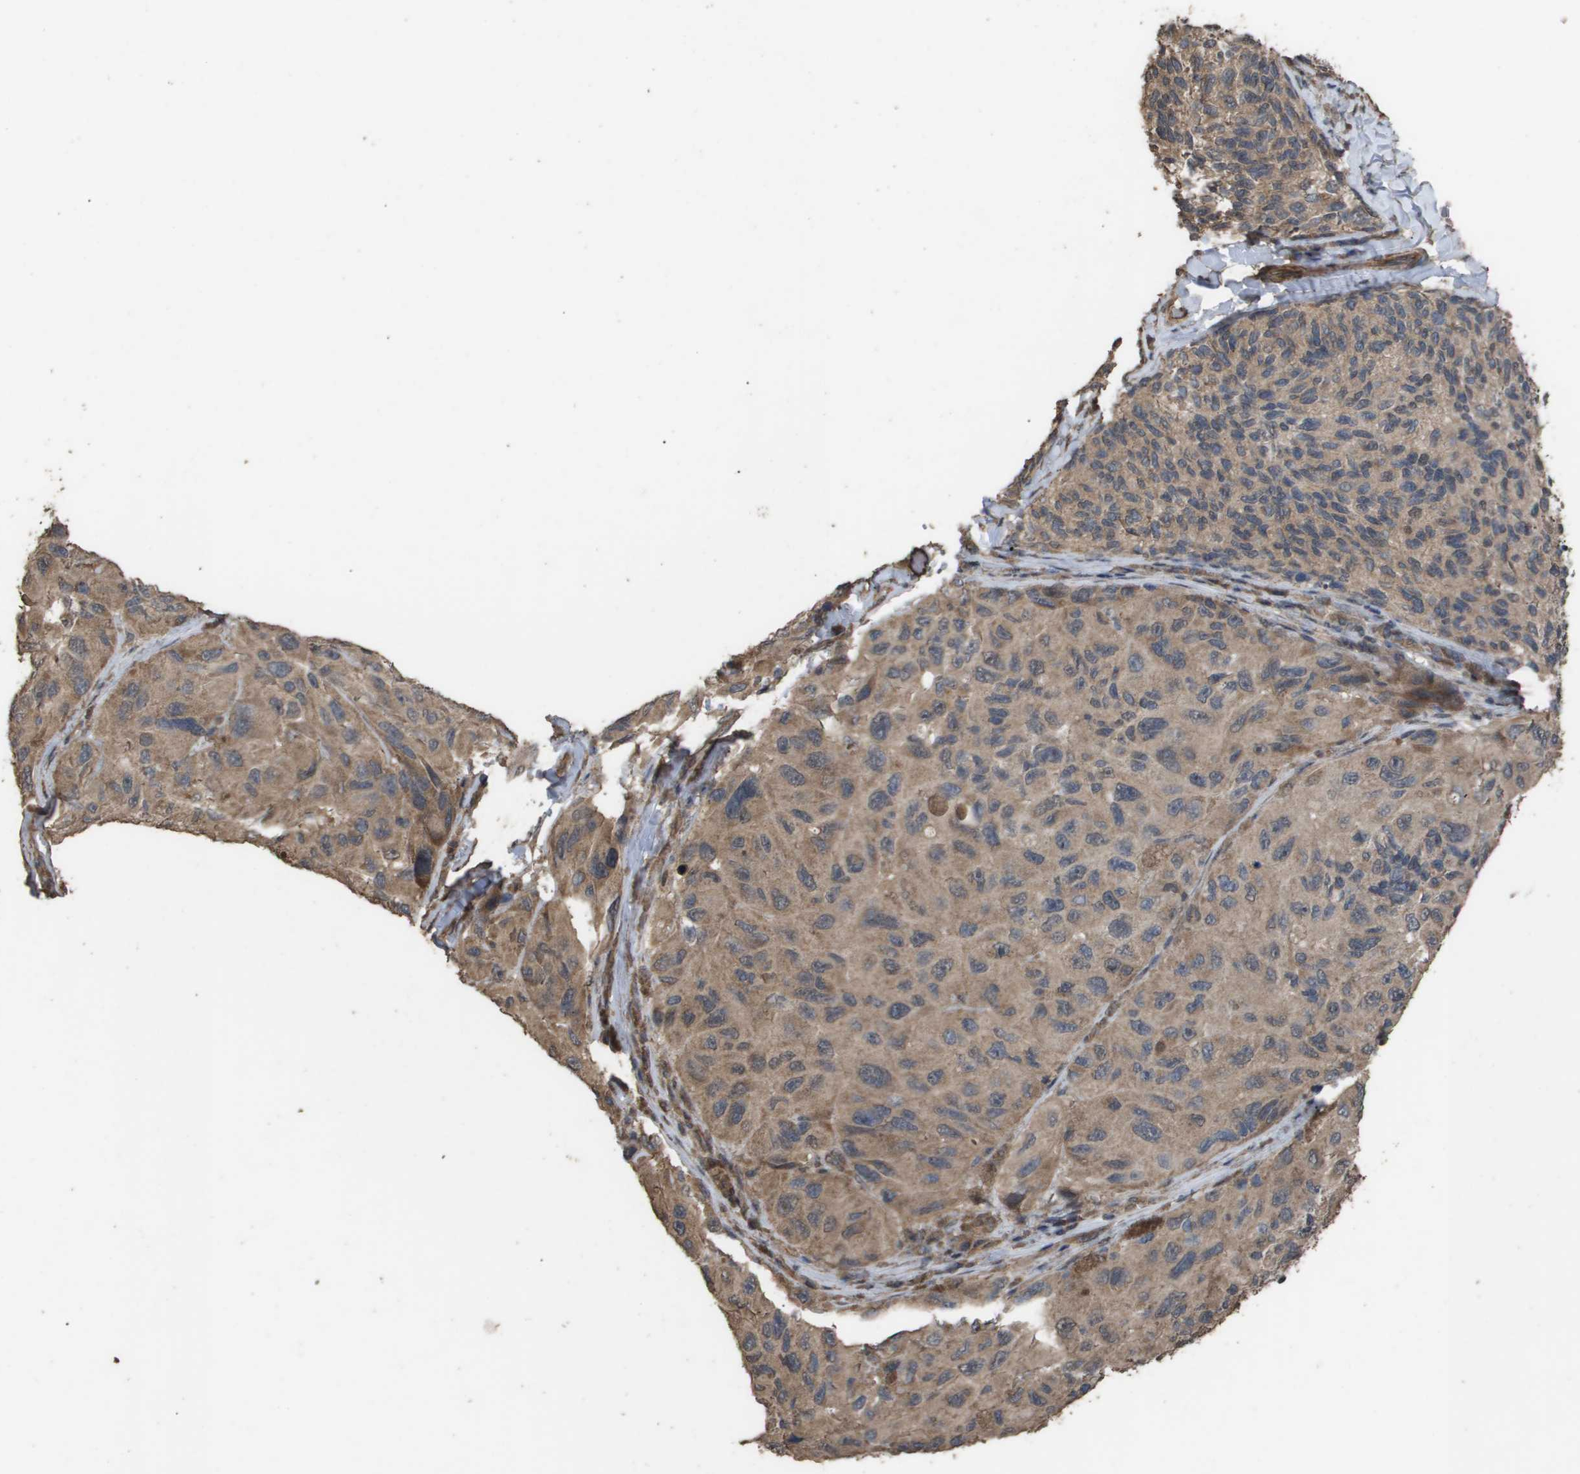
{"staining": {"intensity": "weak", "quantity": ">75%", "location": "cytoplasmic/membranous"}, "tissue": "melanoma", "cell_type": "Tumor cells", "image_type": "cancer", "snomed": [{"axis": "morphology", "description": "Malignant melanoma, NOS"}, {"axis": "topography", "description": "Skin"}], "caption": "High-power microscopy captured an IHC photomicrograph of melanoma, revealing weak cytoplasmic/membranous positivity in about >75% of tumor cells.", "gene": "CUL5", "patient": {"sex": "female", "age": 73}}